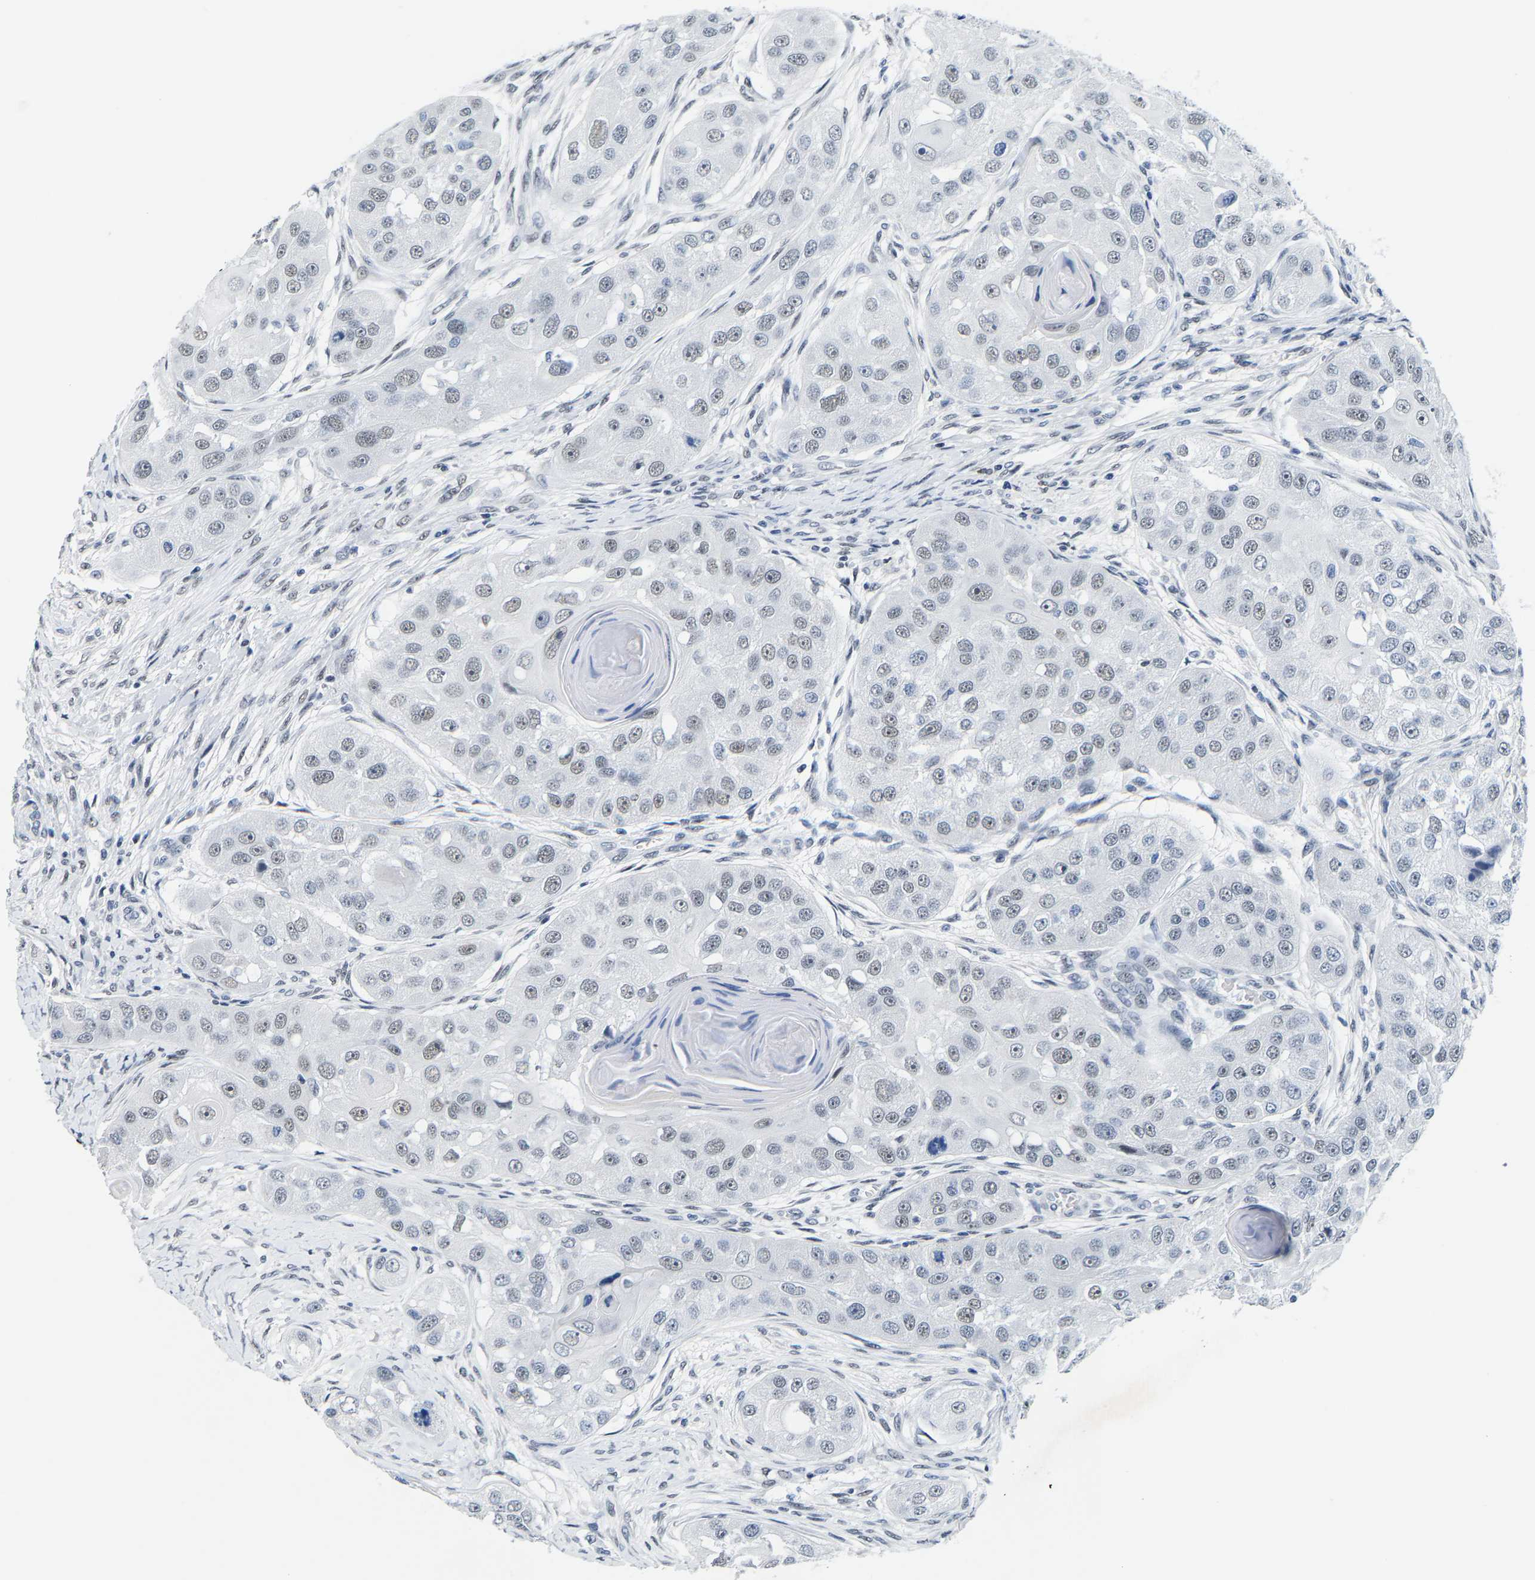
{"staining": {"intensity": "weak", "quantity": "<25%", "location": "nuclear"}, "tissue": "head and neck cancer", "cell_type": "Tumor cells", "image_type": "cancer", "snomed": [{"axis": "morphology", "description": "Normal tissue, NOS"}, {"axis": "morphology", "description": "Squamous cell carcinoma, NOS"}, {"axis": "topography", "description": "Skeletal muscle"}, {"axis": "topography", "description": "Head-Neck"}], "caption": "Squamous cell carcinoma (head and neck) was stained to show a protein in brown. There is no significant positivity in tumor cells. The staining is performed using DAB (3,3'-diaminobenzidine) brown chromogen with nuclei counter-stained in using hematoxylin.", "gene": "SETD1B", "patient": {"sex": "male", "age": 51}}